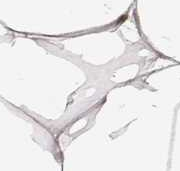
{"staining": {"intensity": "strong", "quantity": ">75%", "location": "nuclear"}, "tissue": "breast", "cell_type": "Adipocytes", "image_type": "normal", "snomed": [{"axis": "morphology", "description": "Normal tissue, NOS"}, {"axis": "topography", "description": "Breast"}], "caption": "Adipocytes exhibit high levels of strong nuclear expression in approximately >75% of cells in normal breast.", "gene": "PARP1", "patient": {"sex": "female", "age": 32}}